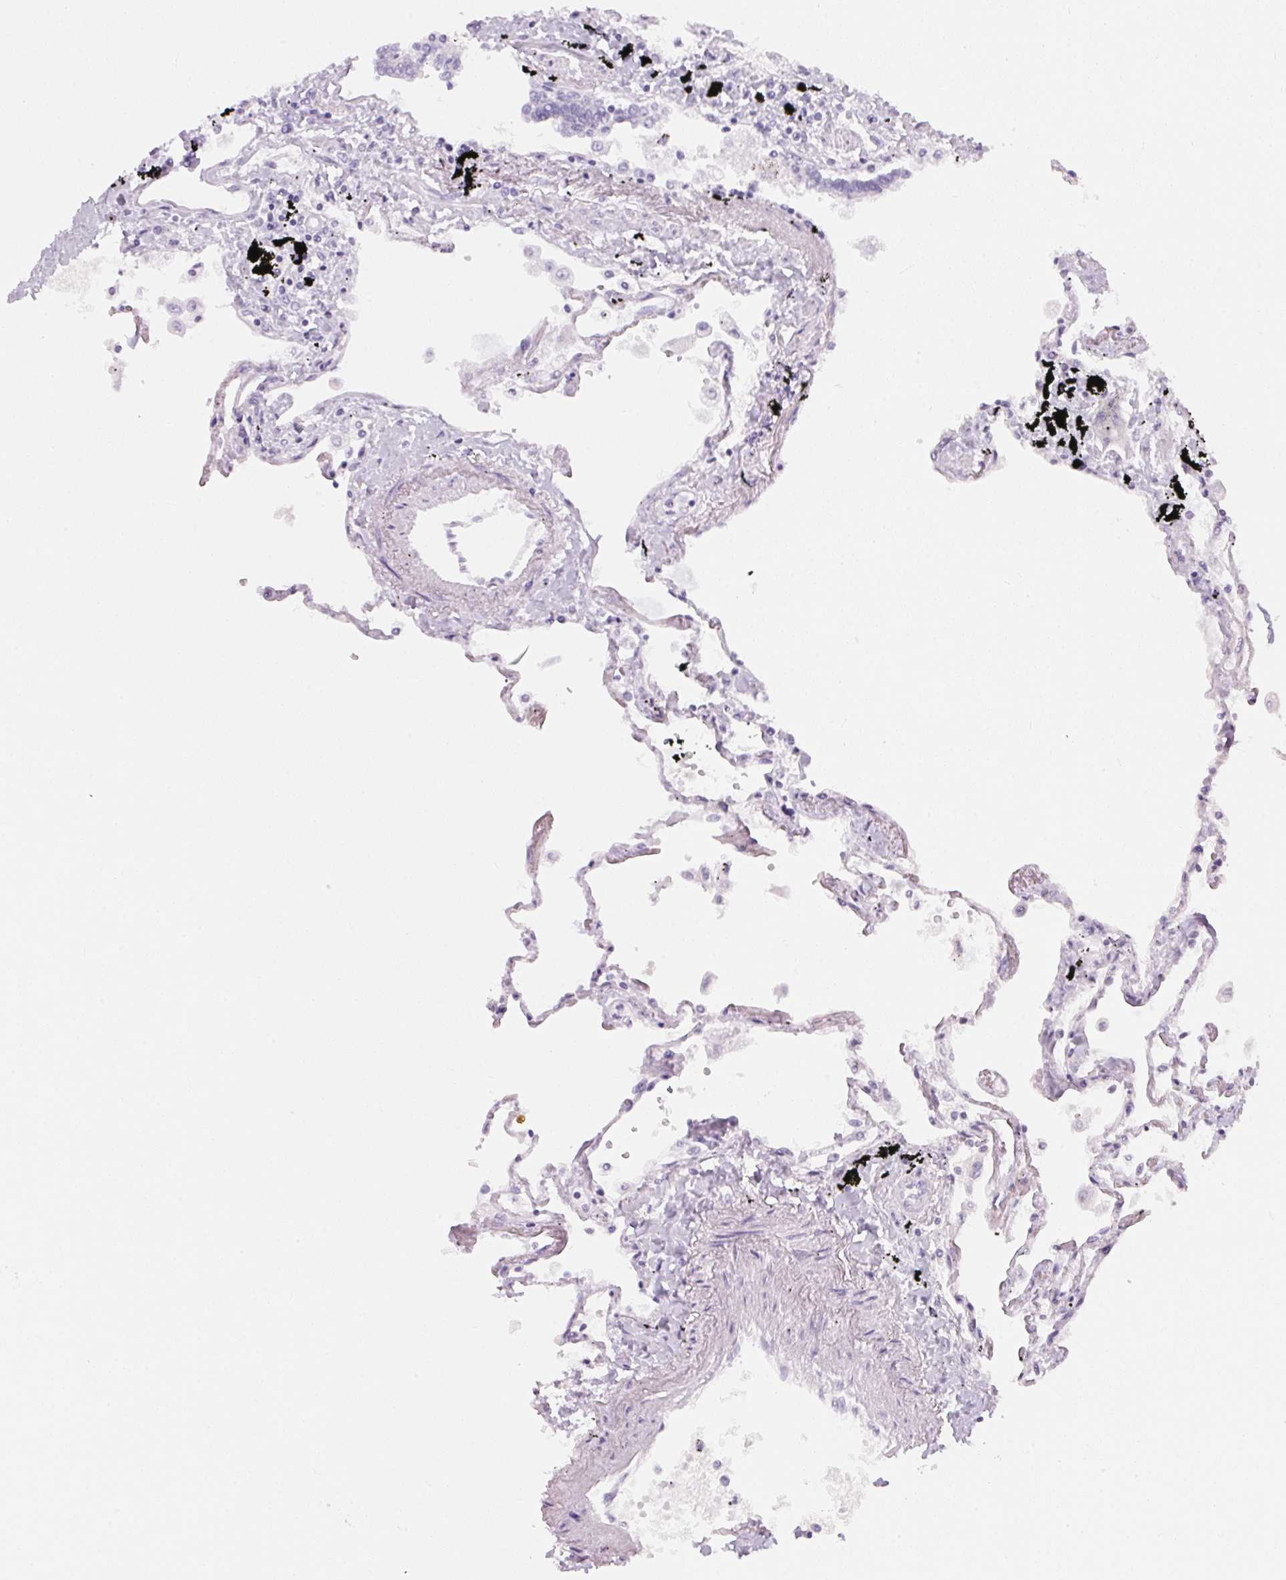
{"staining": {"intensity": "negative", "quantity": "none", "location": "none"}, "tissue": "lung", "cell_type": "Alveolar cells", "image_type": "normal", "snomed": [{"axis": "morphology", "description": "Normal tissue, NOS"}, {"axis": "morphology", "description": "Adenocarcinoma, NOS"}, {"axis": "topography", "description": "Cartilage tissue"}, {"axis": "topography", "description": "Lung"}], "caption": "Benign lung was stained to show a protein in brown. There is no significant expression in alveolar cells. (Stains: DAB (3,3'-diaminobenzidine) immunohistochemistry with hematoxylin counter stain, Microscopy: brightfield microscopy at high magnification).", "gene": "GDAP1L1", "patient": {"sex": "female", "age": 67}}